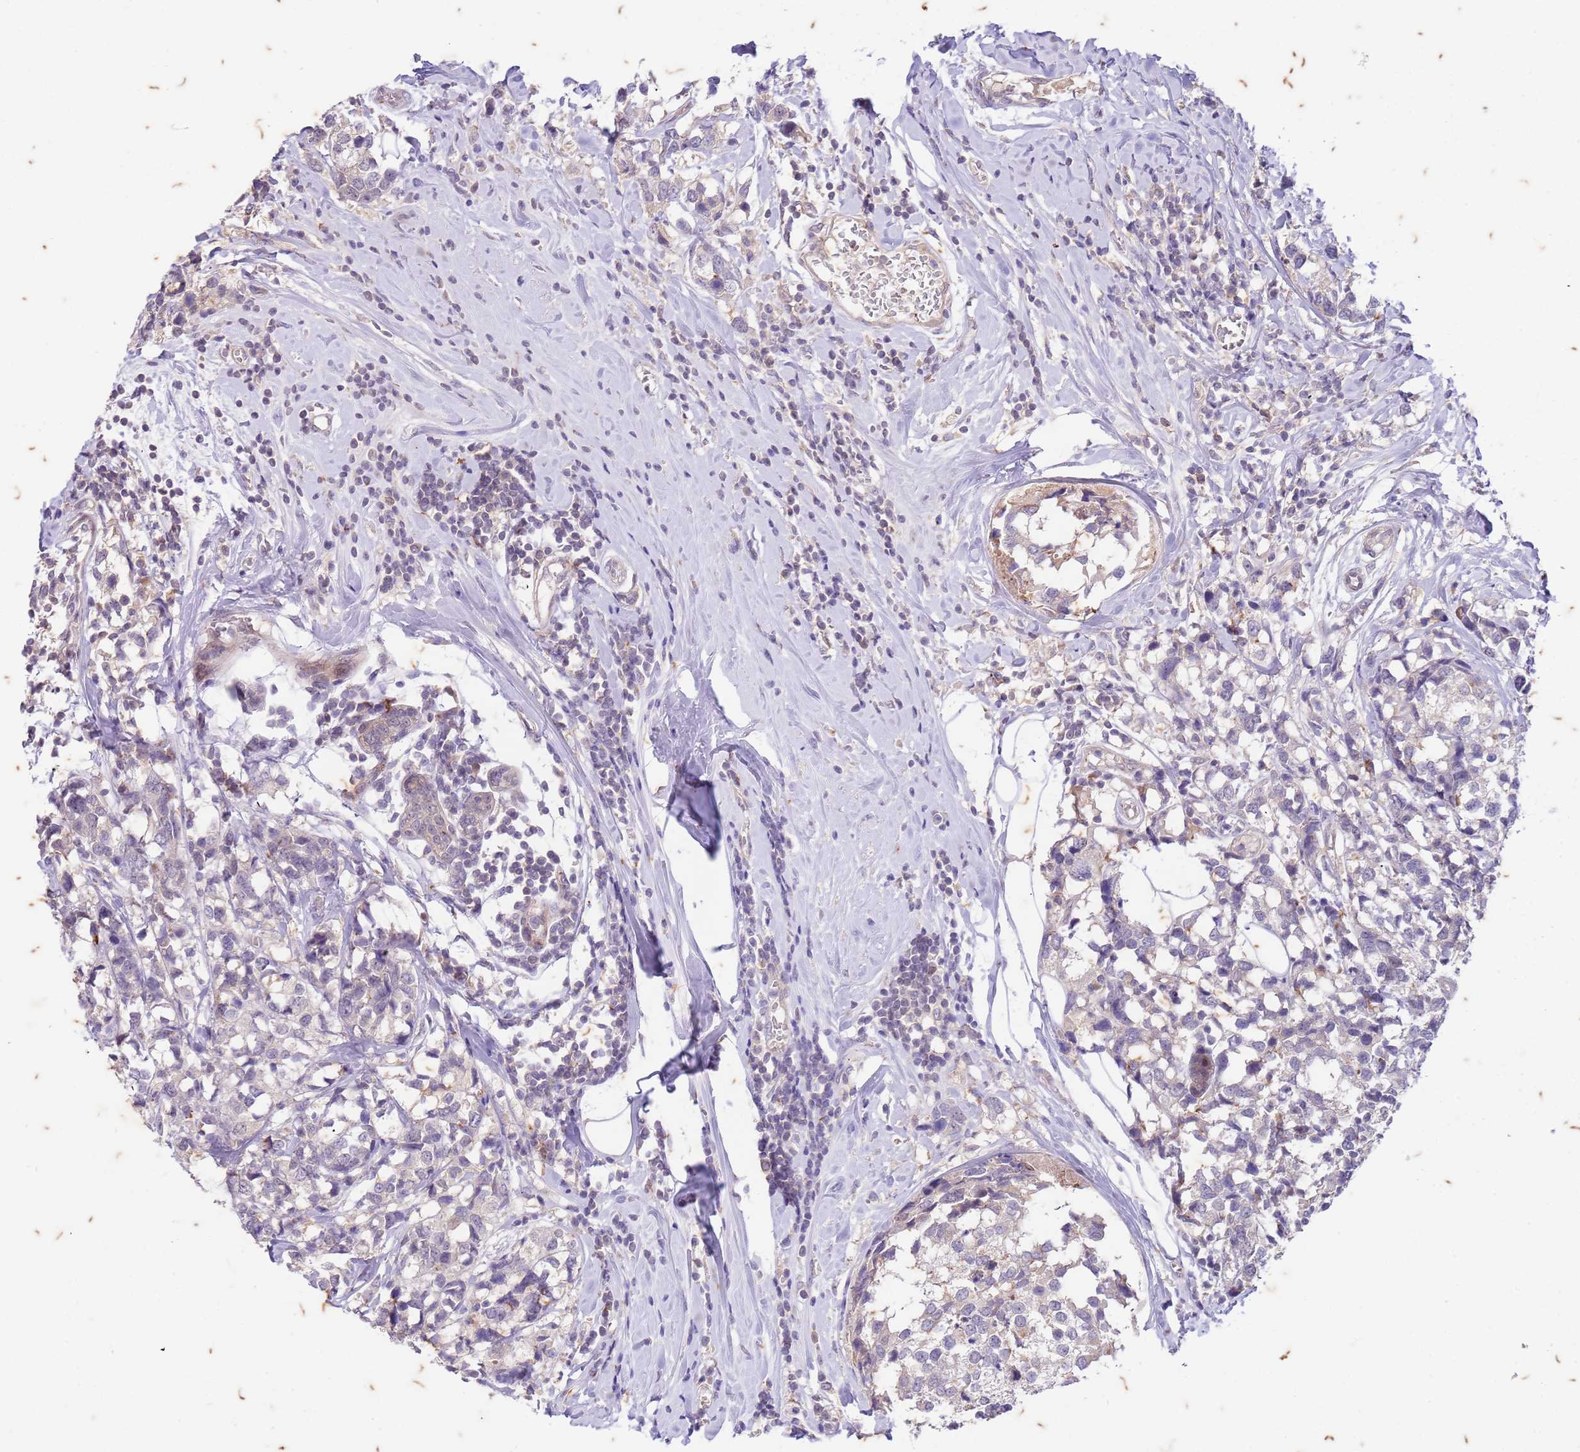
{"staining": {"intensity": "negative", "quantity": "none", "location": "none"}, "tissue": "breast cancer", "cell_type": "Tumor cells", "image_type": "cancer", "snomed": [{"axis": "morphology", "description": "Lobular carcinoma"}, {"axis": "topography", "description": "Breast"}], "caption": "IHC image of human breast cancer (lobular carcinoma) stained for a protein (brown), which demonstrates no positivity in tumor cells.", "gene": "RAPGEF3", "patient": {"sex": "female", "age": 59}}